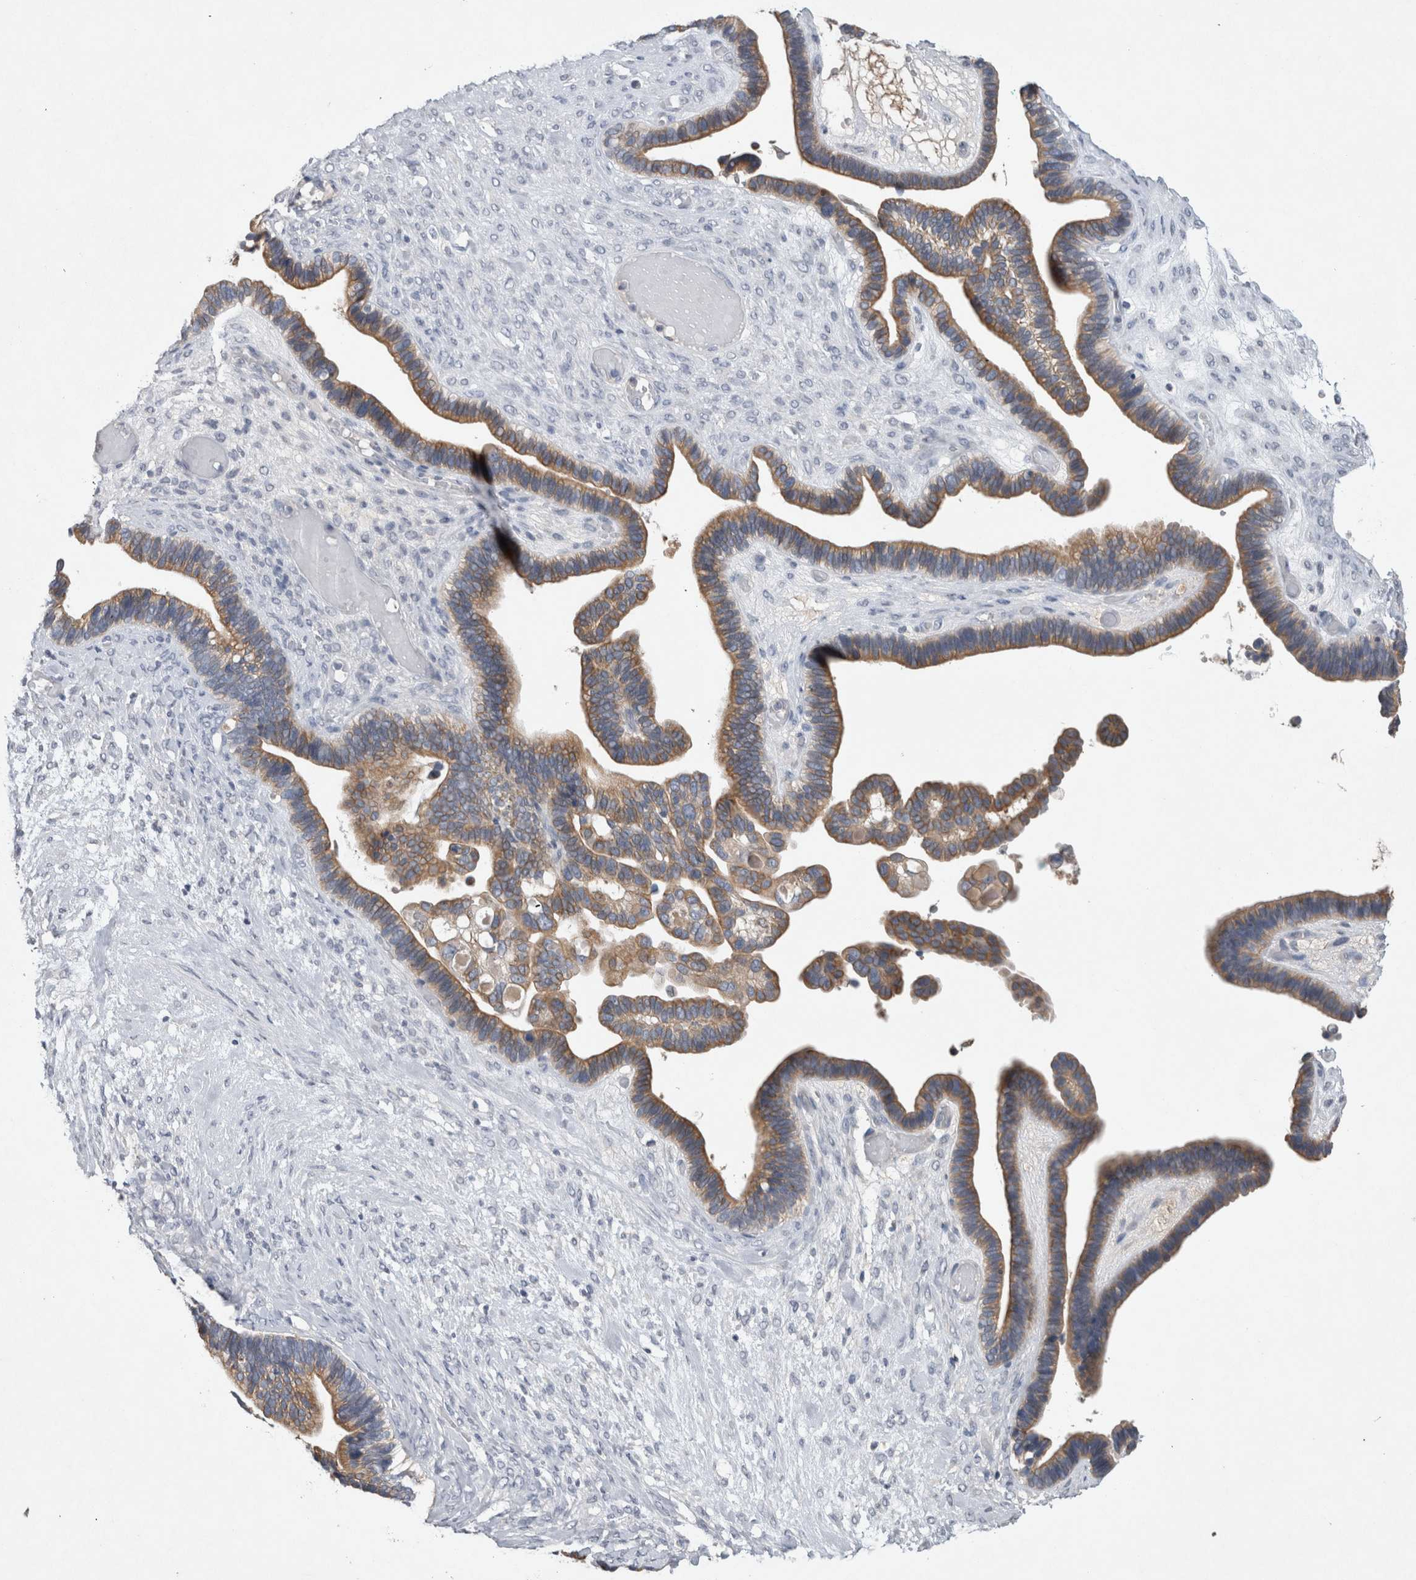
{"staining": {"intensity": "moderate", "quantity": ">75%", "location": "cytoplasmic/membranous"}, "tissue": "ovarian cancer", "cell_type": "Tumor cells", "image_type": "cancer", "snomed": [{"axis": "morphology", "description": "Cystadenocarcinoma, serous, NOS"}, {"axis": "topography", "description": "Ovary"}], "caption": "This is an image of IHC staining of serous cystadenocarcinoma (ovarian), which shows moderate positivity in the cytoplasmic/membranous of tumor cells.", "gene": "HEXD", "patient": {"sex": "female", "age": 56}}